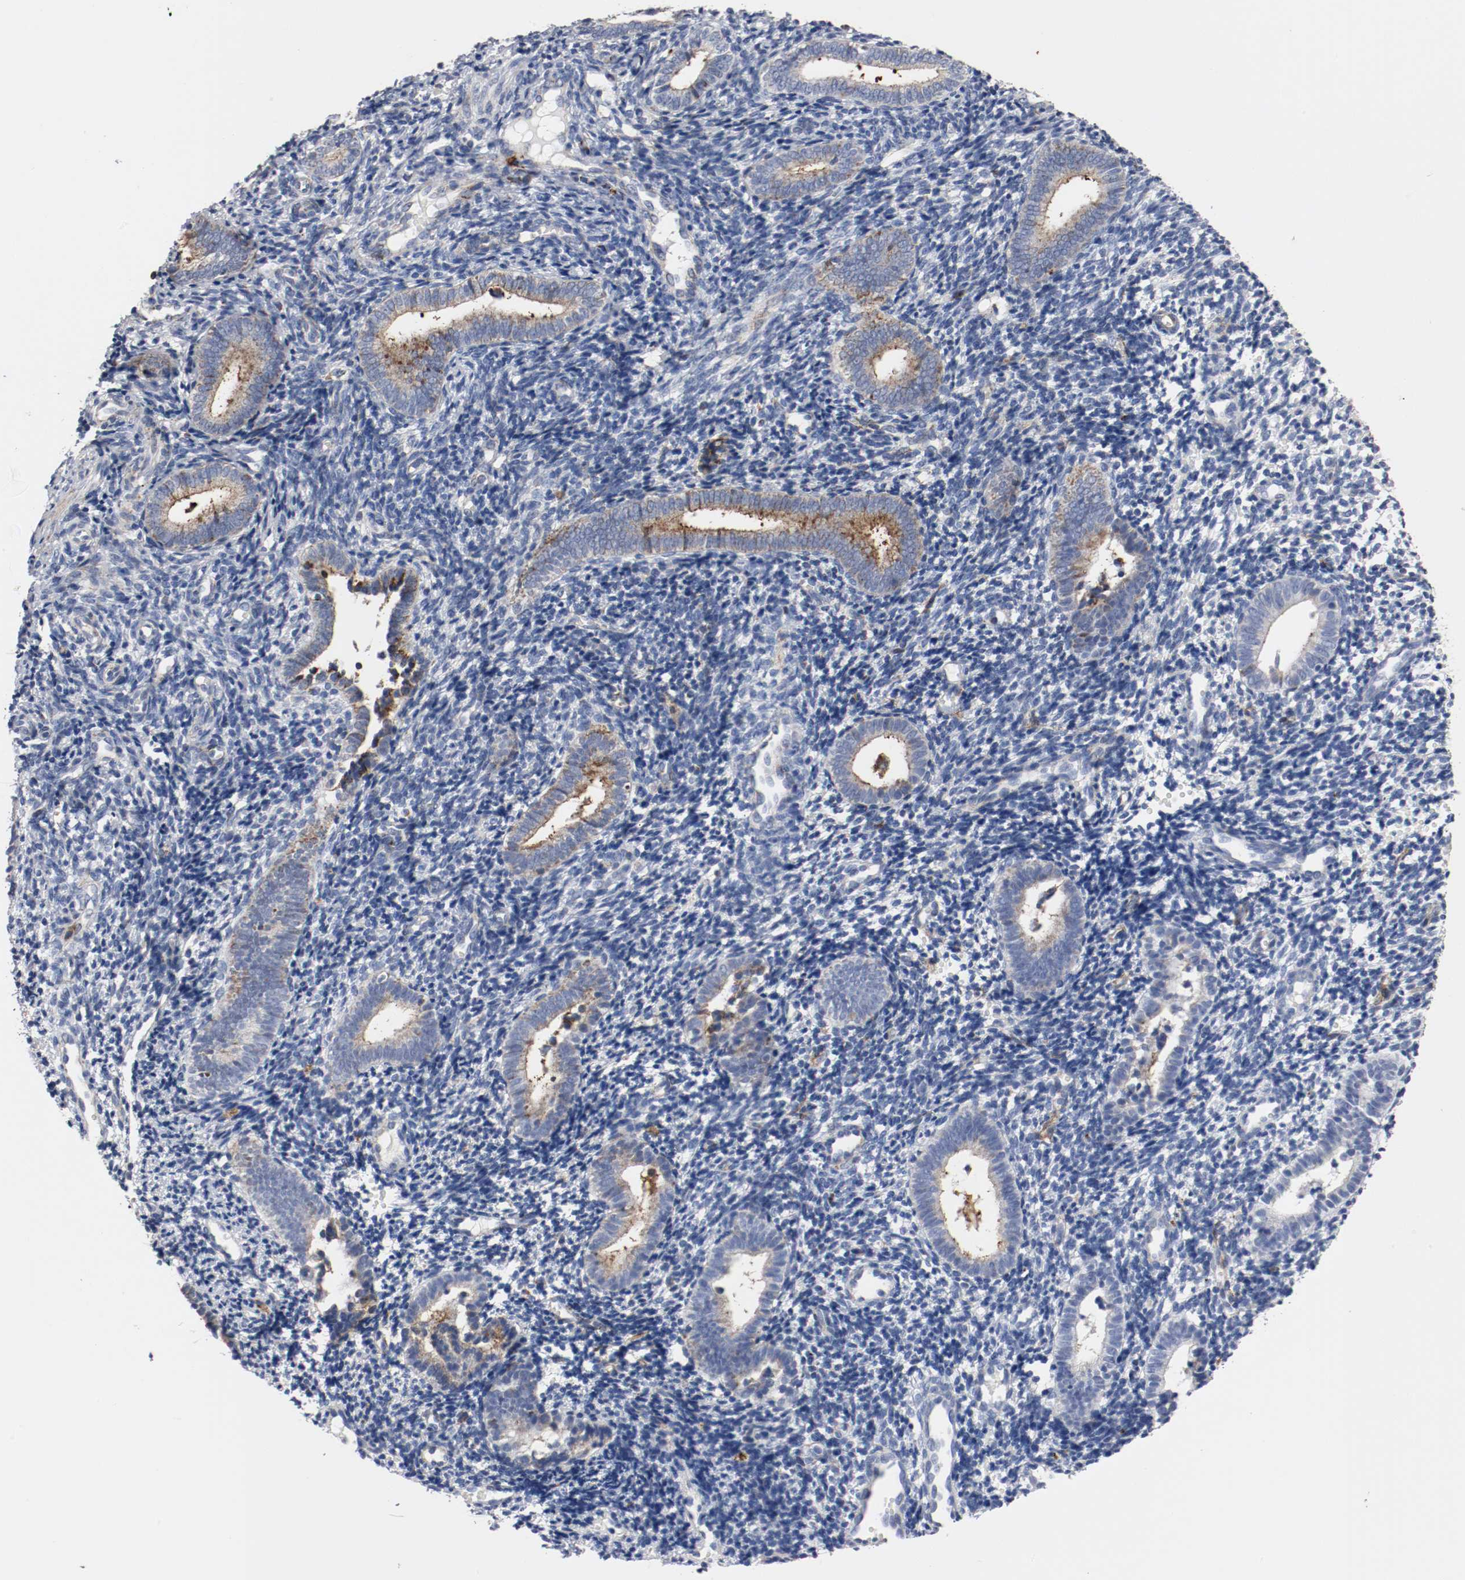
{"staining": {"intensity": "negative", "quantity": "none", "location": "none"}, "tissue": "endometrium", "cell_type": "Cells in endometrial stroma", "image_type": "normal", "snomed": [{"axis": "morphology", "description": "Normal tissue, NOS"}, {"axis": "topography", "description": "Uterus"}, {"axis": "topography", "description": "Endometrium"}], "caption": "Immunohistochemistry of benign human endometrium exhibits no positivity in cells in endometrial stroma.", "gene": "TUBD1", "patient": {"sex": "female", "age": 33}}